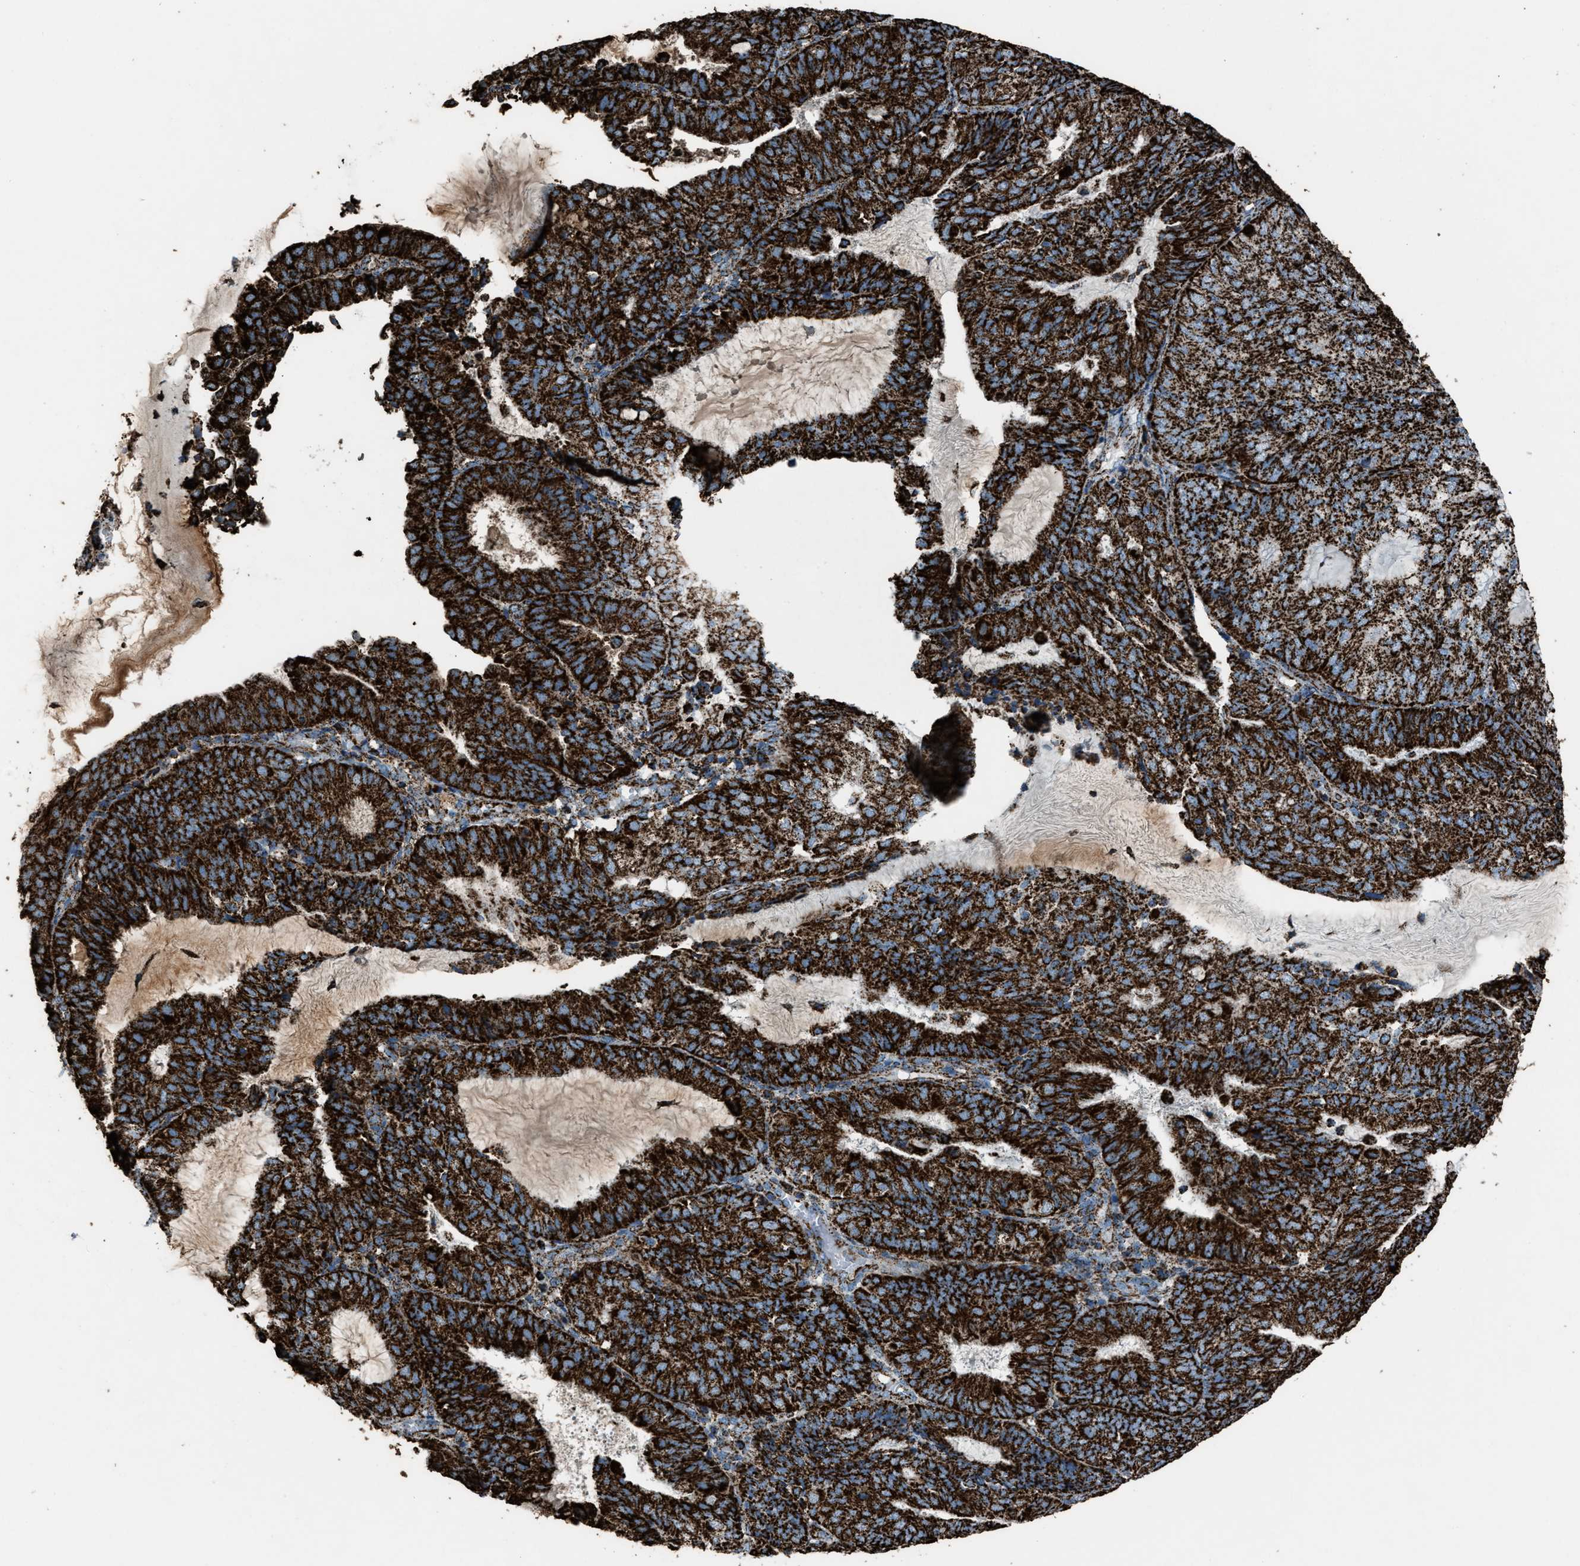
{"staining": {"intensity": "strong", "quantity": ">75%", "location": "cytoplasmic/membranous"}, "tissue": "endometrial cancer", "cell_type": "Tumor cells", "image_type": "cancer", "snomed": [{"axis": "morphology", "description": "Adenocarcinoma, NOS"}, {"axis": "topography", "description": "Endometrium"}], "caption": "Immunohistochemistry (IHC) image of adenocarcinoma (endometrial) stained for a protein (brown), which reveals high levels of strong cytoplasmic/membranous staining in approximately >75% of tumor cells.", "gene": "MDH2", "patient": {"sex": "female", "age": 81}}